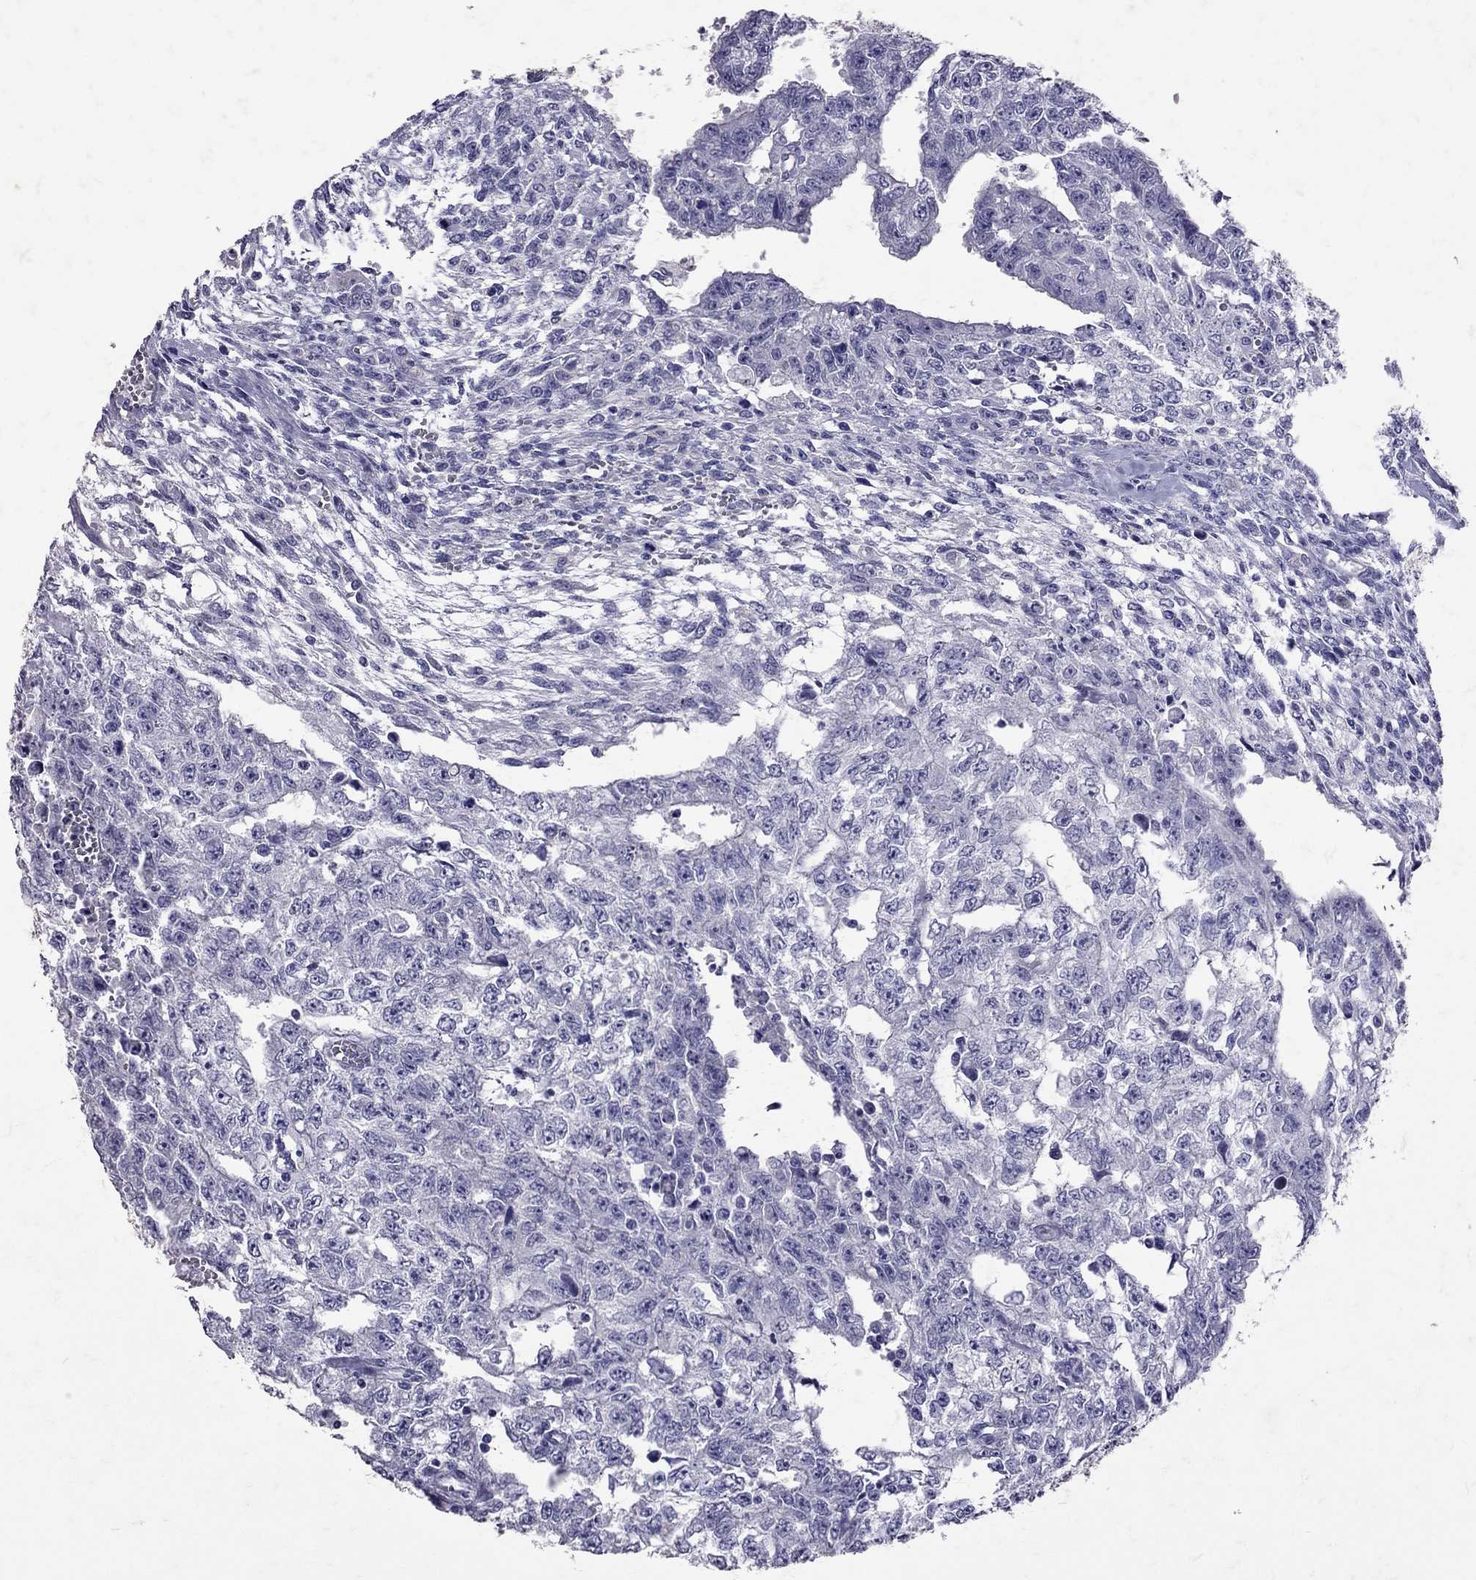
{"staining": {"intensity": "negative", "quantity": "none", "location": "none"}, "tissue": "testis cancer", "cell_type": "Tumor cells", "image_type": "cancer", "snomed": [{"axis": "morphology", "description": "Carcinoma, Embryonal, NOS"}, {"axis": "morphology", "description": "Teratoma, malignant, NOS"}, {"axis": "topography", "description": "Testis"}], "caption": "Immunohistochemistry (IHC) of testis cancer (embryonal carcinoma) displays no staining in tumor cells.", "gene": "SST", "patient": {"sex": "male", "age": 24}}